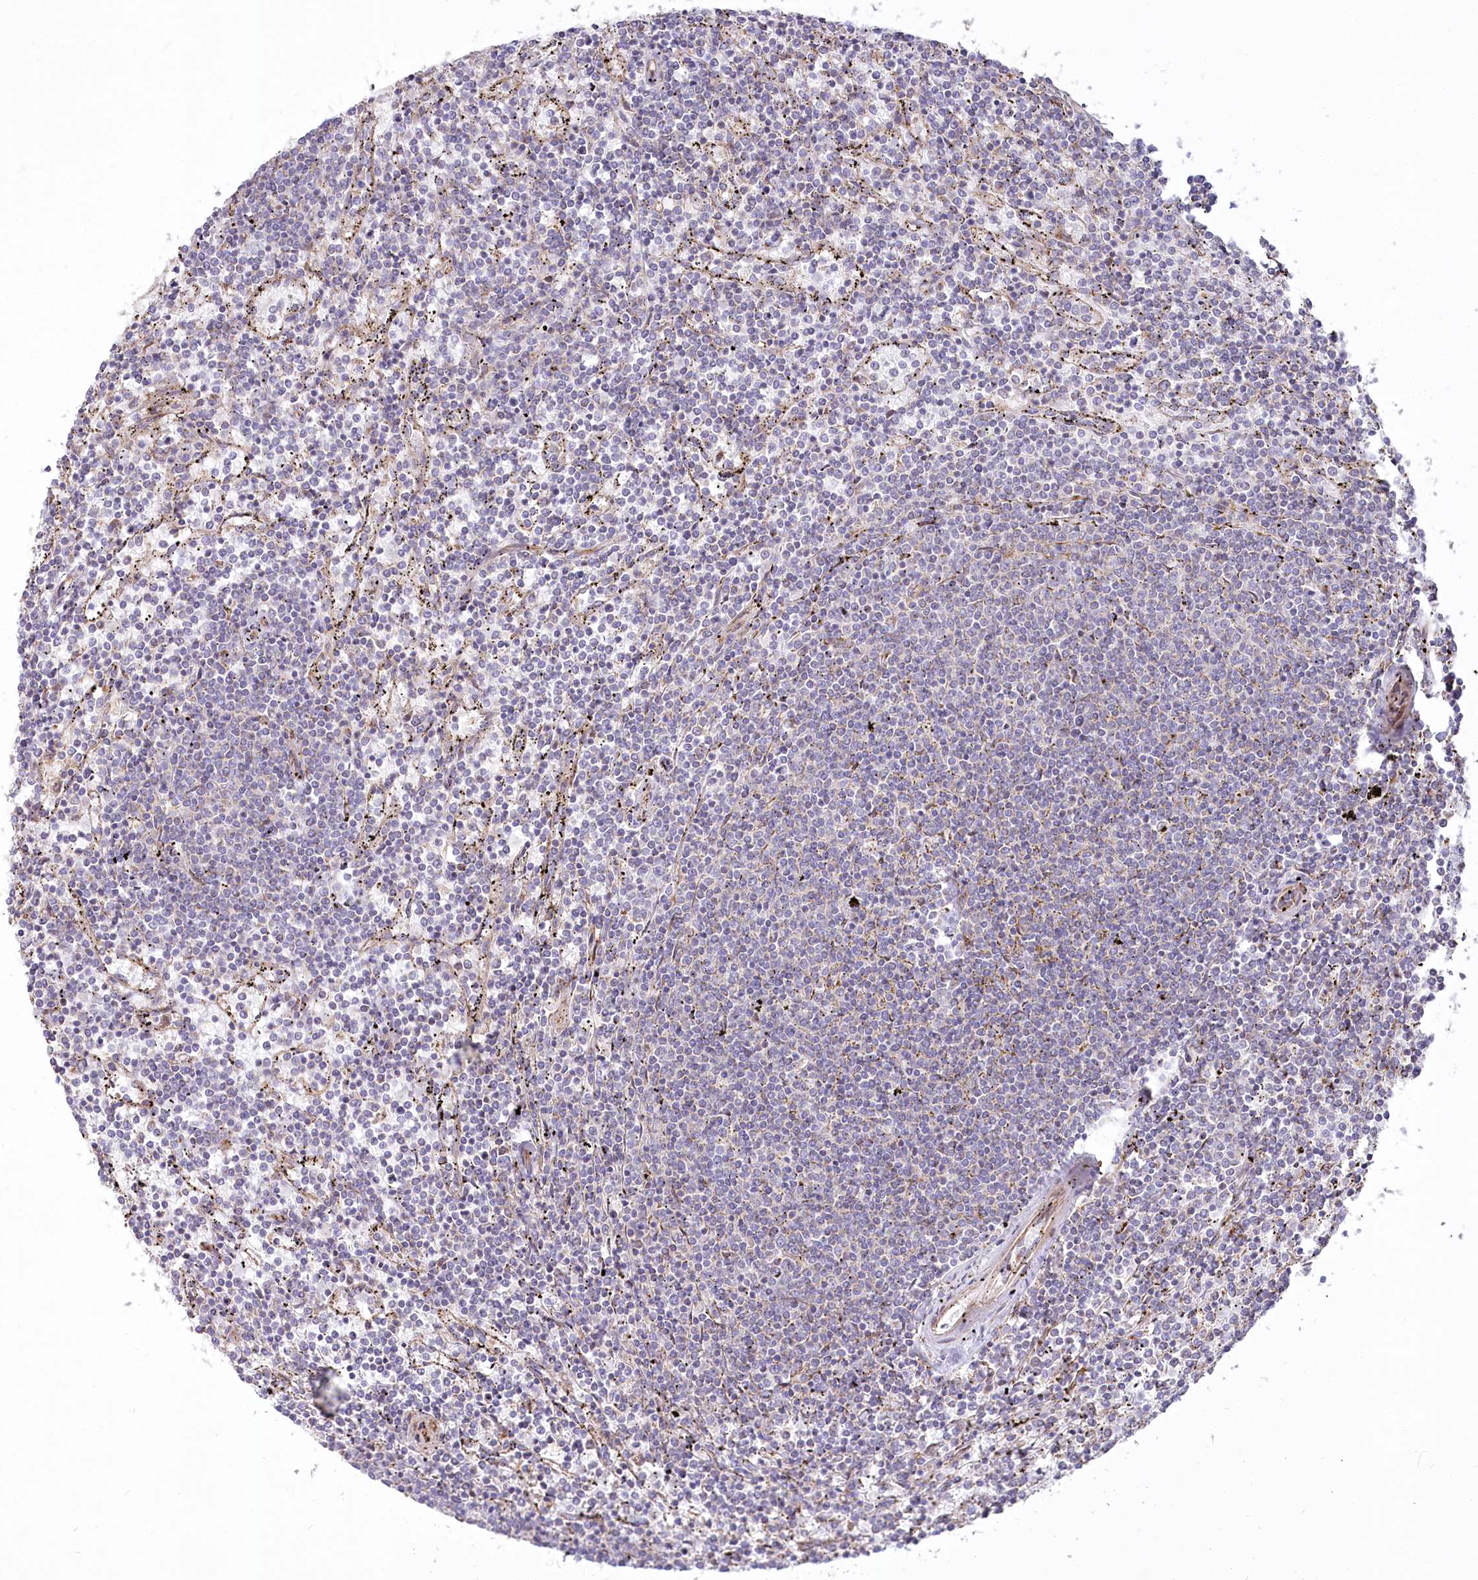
{"staining": {"intensity": "negative", "quantity": "none", "location": "none"}, "tissue": "lymphoma", "cell_type": "Tumor cells", "image_type": "cancer", "snomed": [{"axis": "morphology", "description": "Malignant lymphoma, non-Hodgkin's type, Low grade"}, {"axis": "topography", "description": "Spleen"}], "caption": "Immunohistochemical staining of human malignant lymphoma, non-Hodgkin's type (low-grade) reveals no significant positivity in tumor cells.", "gene": "MTG1", "patient": {"sex": "female", "age": 50}}